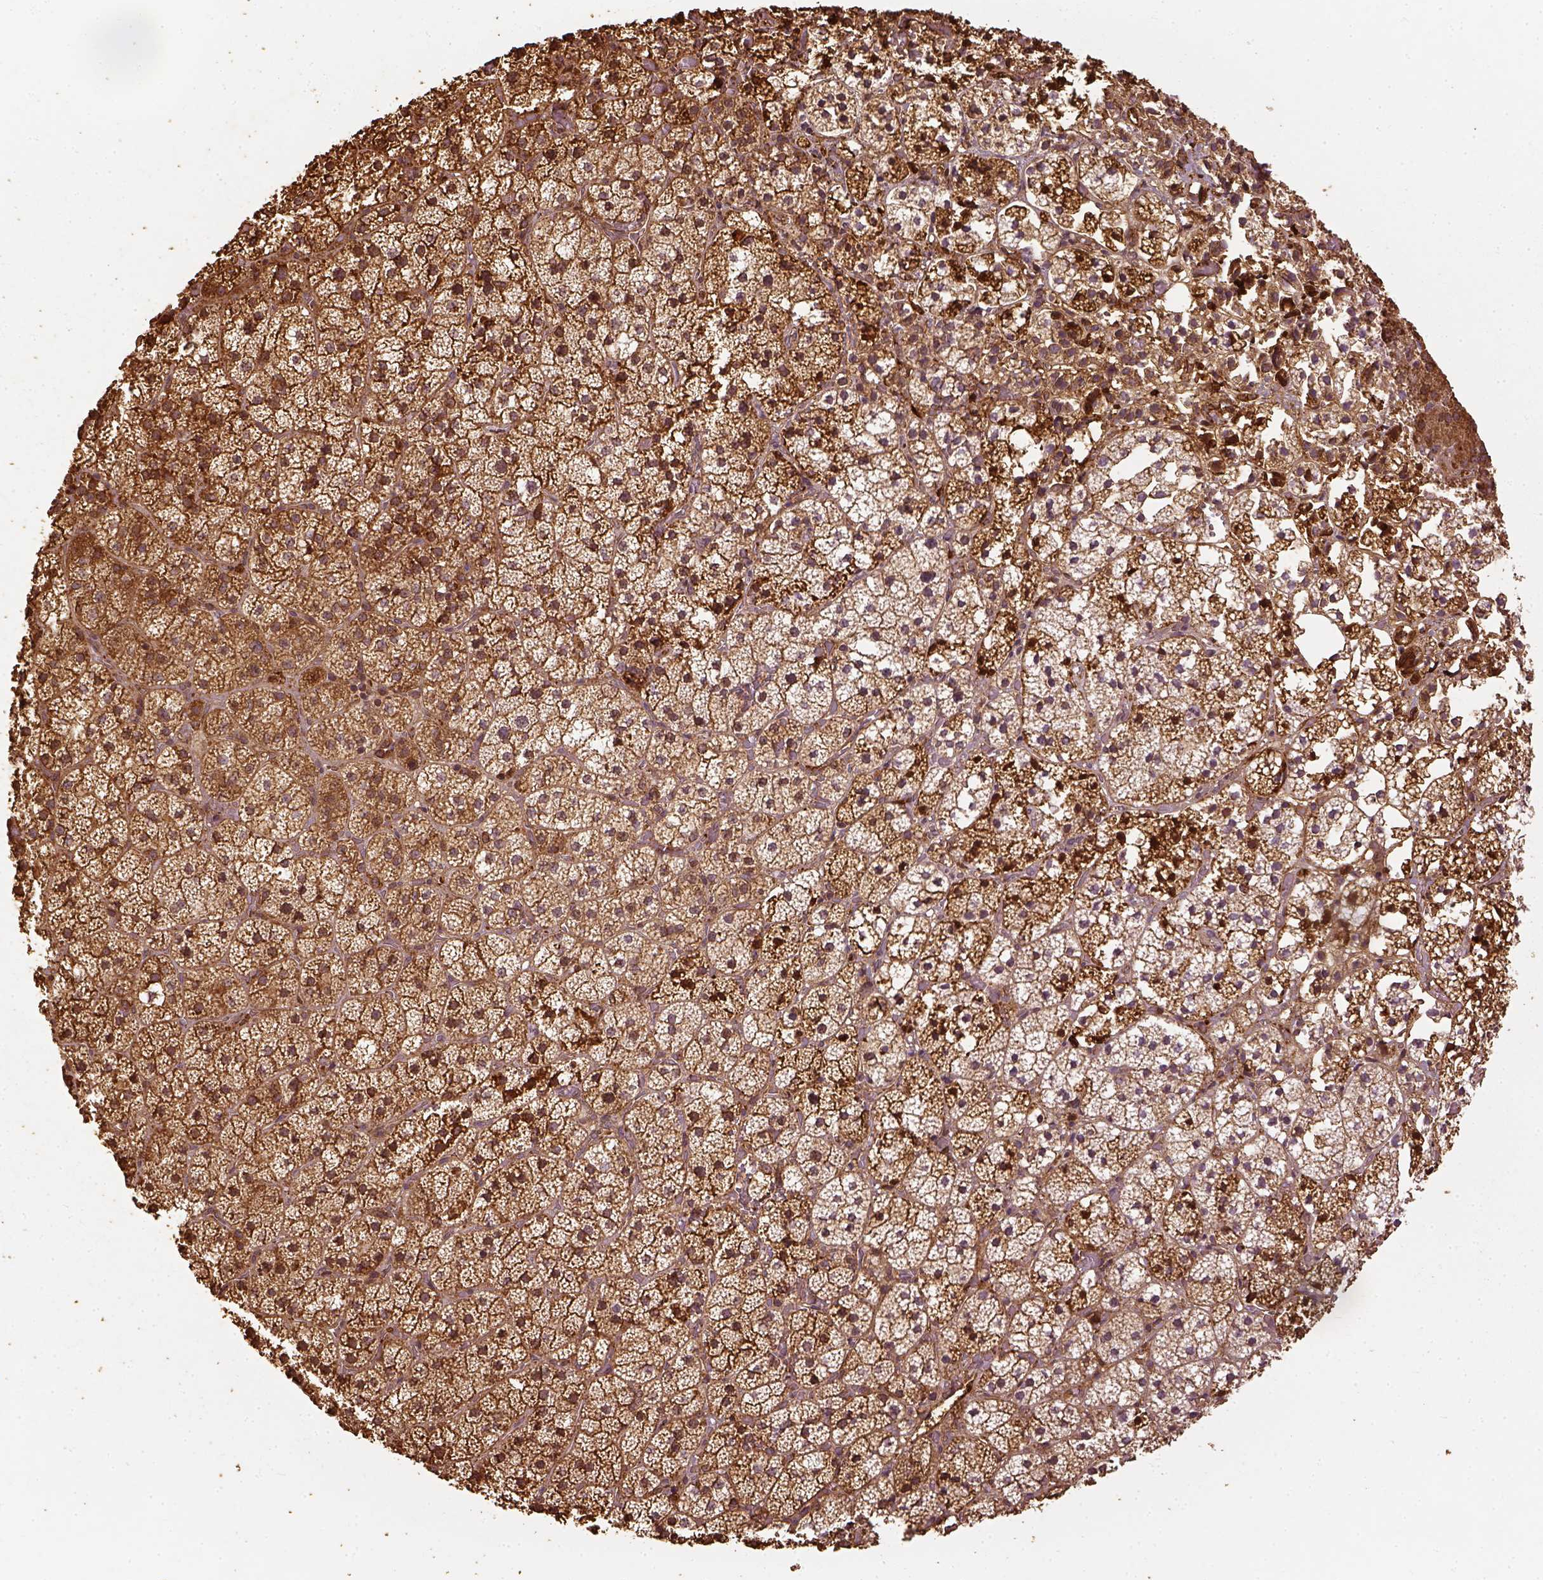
{"staining": {"intensity": "strong", "quantity": ">75%", "location": "cytoplasmic/membranous"}, "tissue": "adrenal gland", "cell_type": "Glandular cells", "image_type": "normal", "snomed": [{"axis": "morphology", "description": "Normal tissue, NOS"}, {"axis": "topography", "description": "Adrenal gland"}], "caption": "The photomicrograph shows staining of benign adrenal gland, revealing strong cytoplasmic/membranous protein expression (brown color) within glandular cells.", "gene": "VEGFA", "patient": {"sex": "male", "age": 53}}